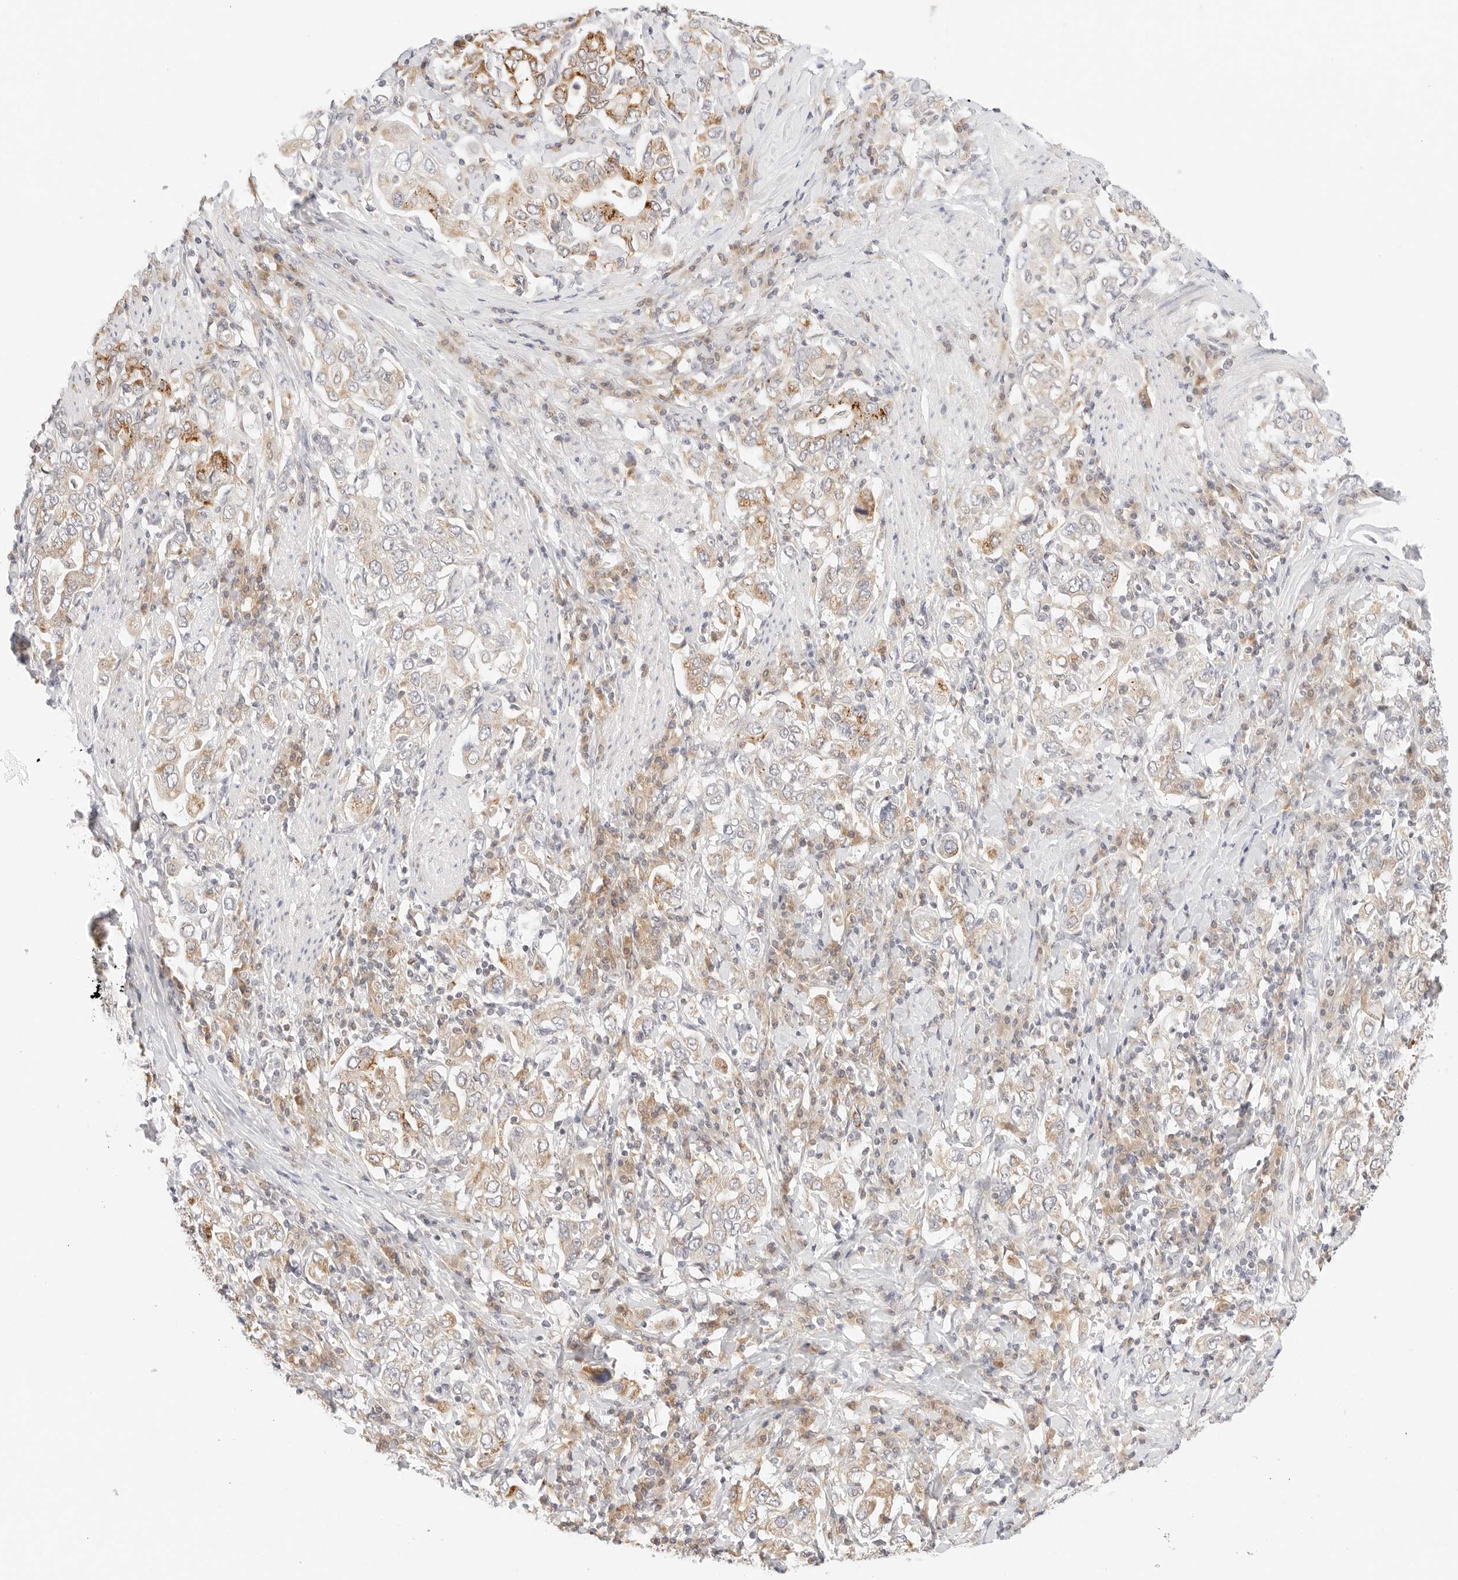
{"staining": {"intensity": "moderate", "quantity": ">75%", "location": "cytoplasmic/membranous"}, "tissue": "stomach cancer", "cell_type": "Tumor cells", "image_type": "cancer", "snomed": [{"axis": "morphology", "description": "Adenocarcinoma, NOS"}, {"axis": "topography", "description": "Stomach, upper"}], "caption": "High-power microscopy captured an immunohistochemistry (IHC) image of stomach cancer, revealing moderate cytoplasmic/membranous staining in approximately >75% of tumor cells.", "gene": "ERO1B", "patient": {"sex": "male", "age": 62}}